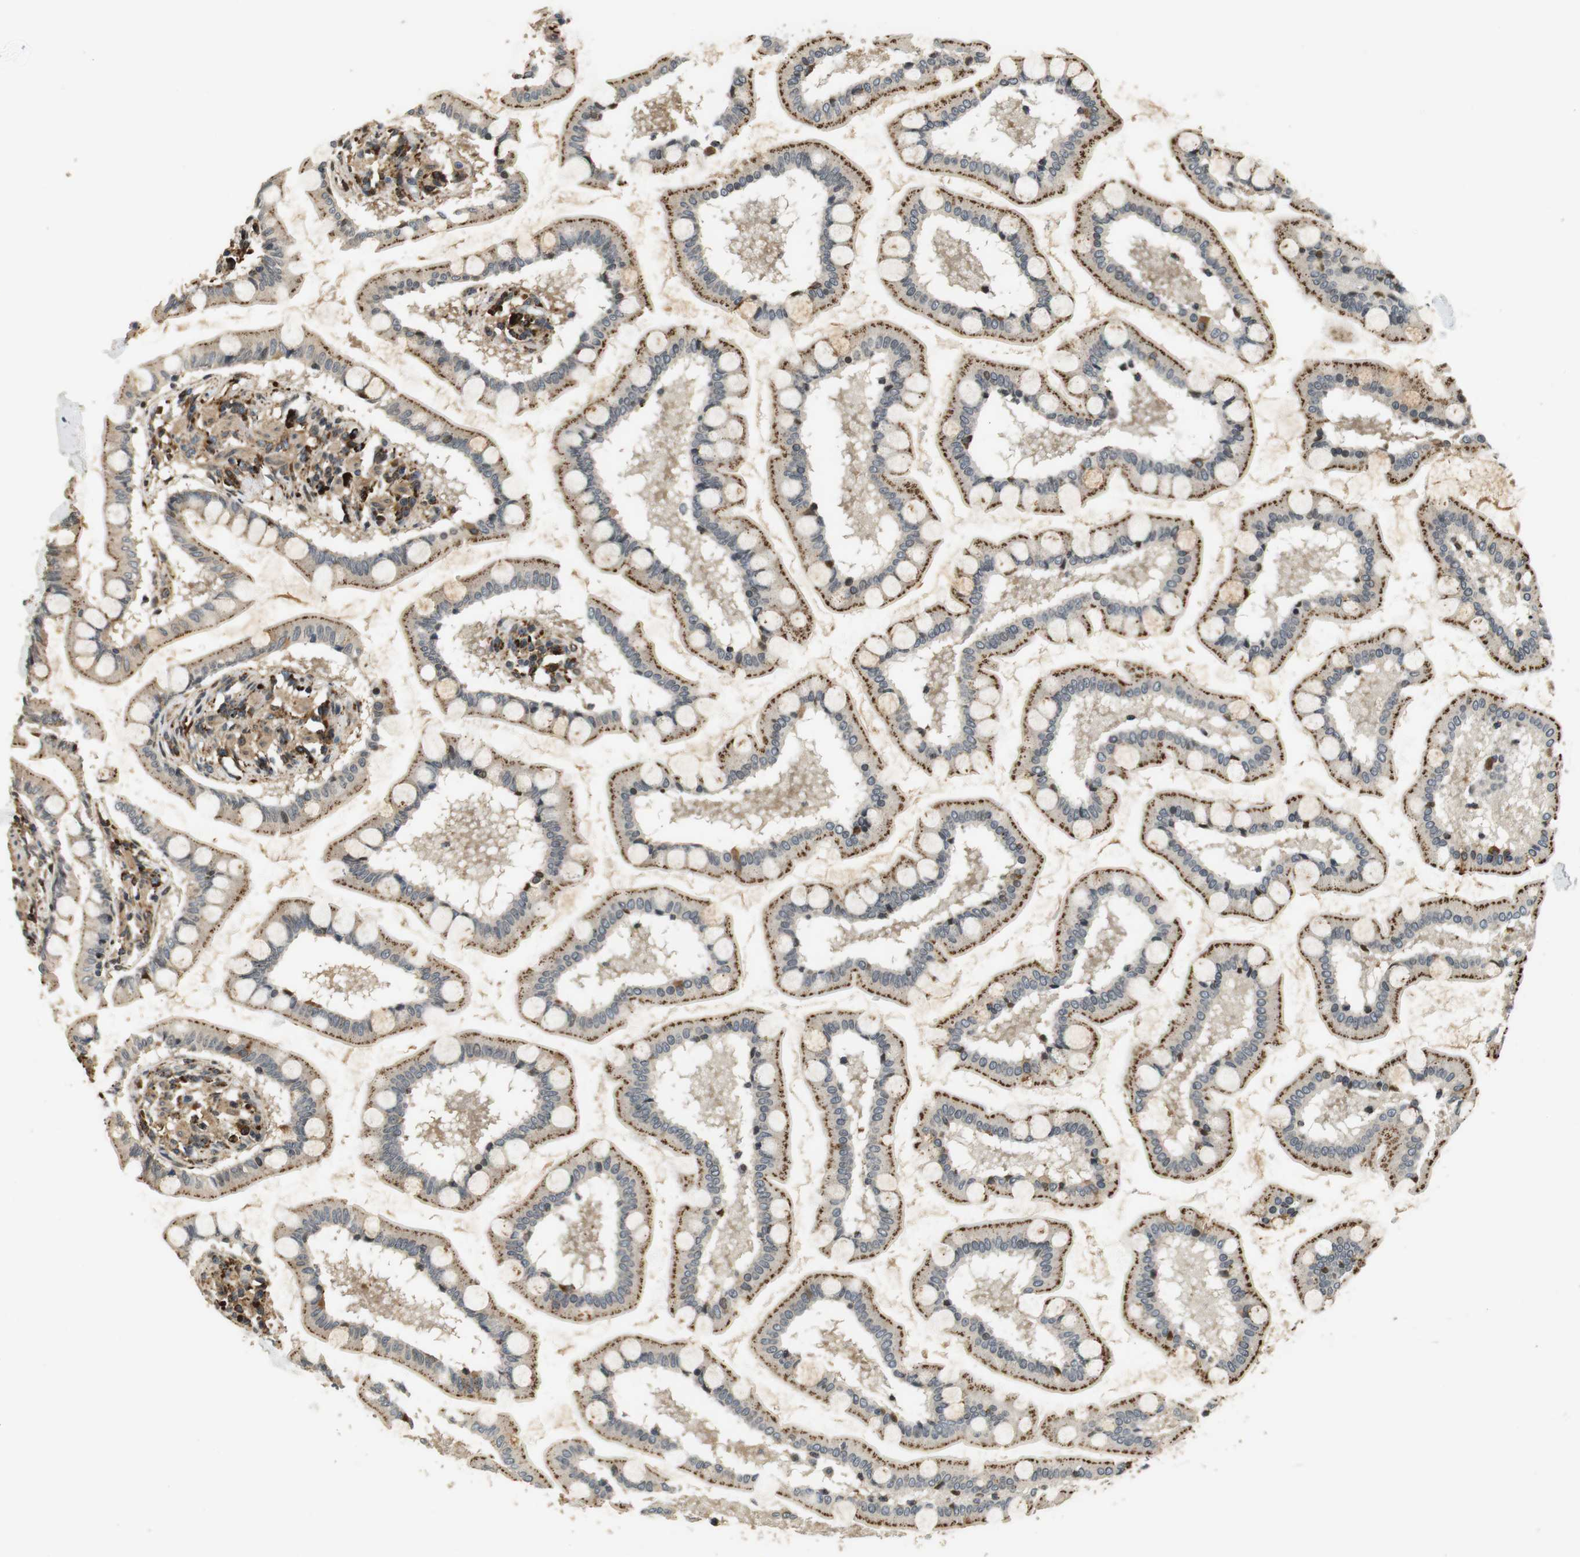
{"staining": {"intensity": "moderate", "quantity": ">75%", "location": "cytoplasmic/membranous"}, "tissue": "small intestine", "cell_type": "Glandular cells", "image_type": "normal", "snomed": [{"axis": "morphology", "description": "Normal tissue, NOS"}, {"axis": "topography", "description": "Small intestine"}], "caption": "An image of small intestine stained for a protein reveals moderate cytoplasmic/membranous brown staining in glandular cells.", "gene": "TXNRD1", "patient": {"sex": "male", "age": 41}}